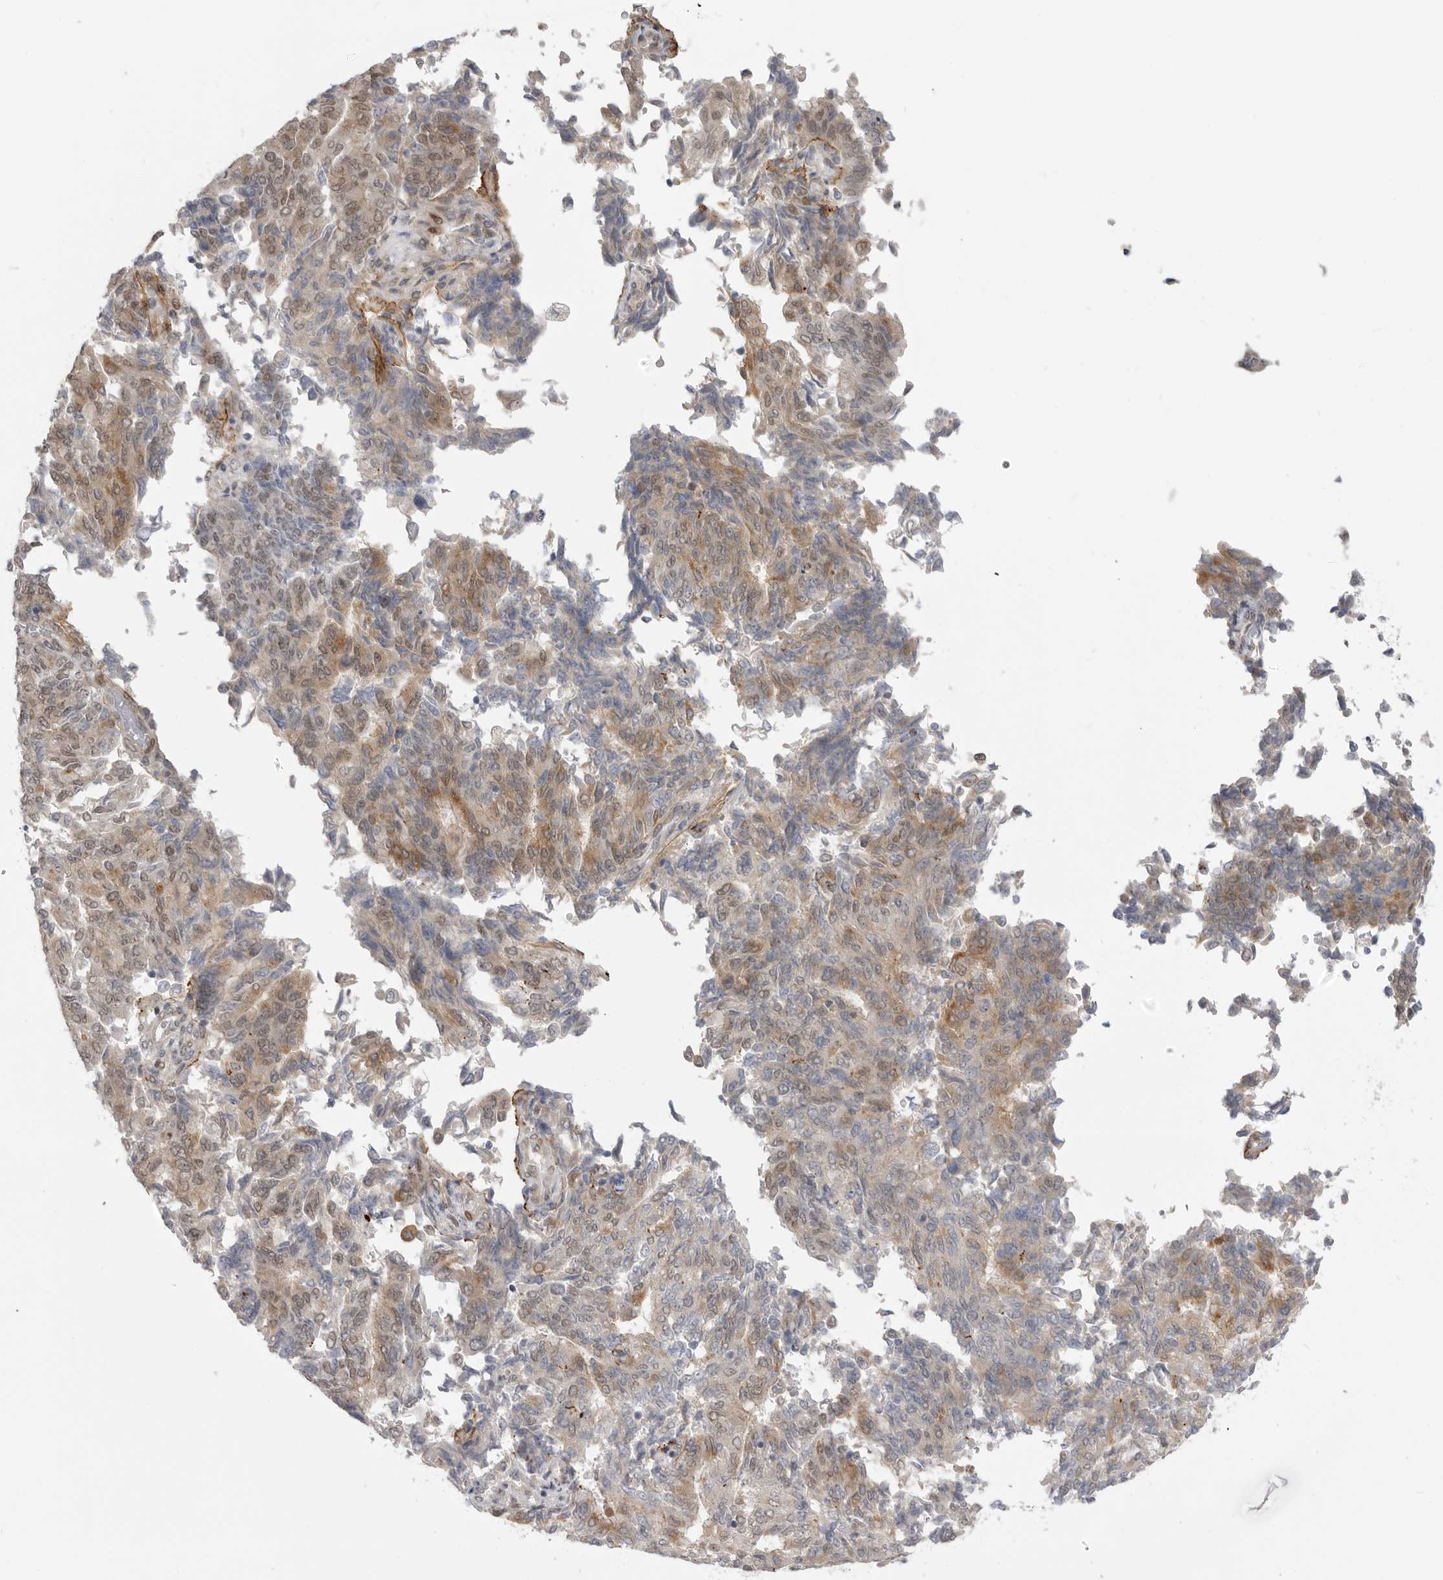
{"staining": {"intensity": "moderate", "quantity": ">75%", "location": "cytoplasmic/membranous"}, "tissue": "endometrial cancer", "cell_type": "Tumor cells", "image_type": "cancer", "snomed": [{"axis": "morphology", "description": "Adenocarcinoma, NOS"}, {"axis": "topography", "description": "Endometrium"}], "caption": "This is a histology image of immunohistochemistry (IHC) staining of adenocarcinoma (endometrial), which shows moderate expression in the cytoplasmic/membranous of tumor cells.", "gene": "GGT6", "patient": {"sex": "female", "age": 80}}